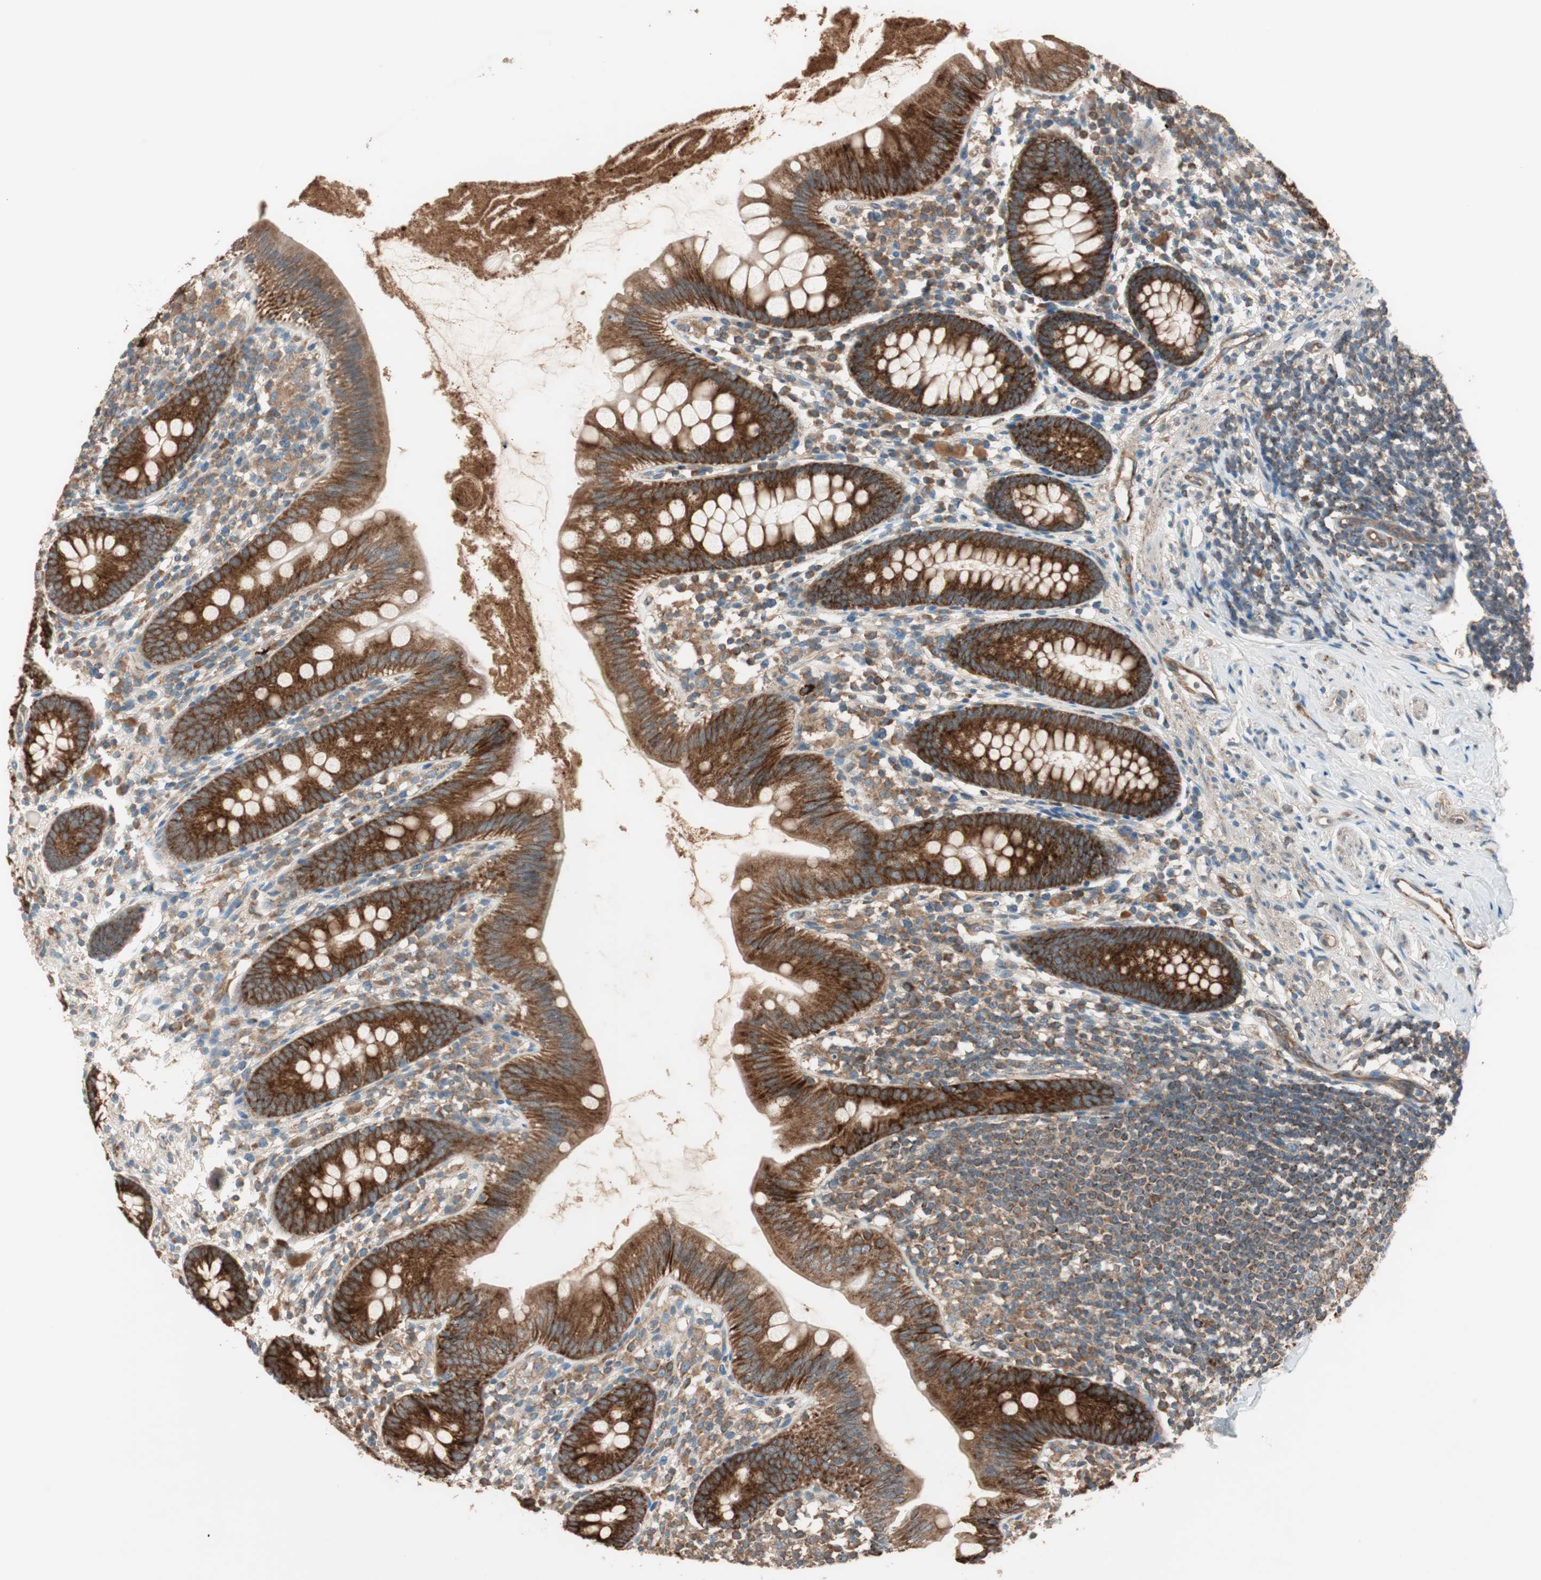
{"staining": {"intensity": "strong", "quantity": ">75%", "location": "cytoplasmic/membranous"}, "tissue": "appendix", "cell_type": "Glandular cells", "image_type": "normal", "snomed": [{"axis": "morphology", "description": "Normal tissue, NOS"}, {"axis": "topography", "description": "Appendix"}], "caption": "This is a micrograph of immunohistochemistry staining of unremarkable appendix, which shows strong positivity in the cytoplasmic/membranous of glandular cells.", "gene": "CC2D1A", "patient": {"sex": "male", "age": 52}}